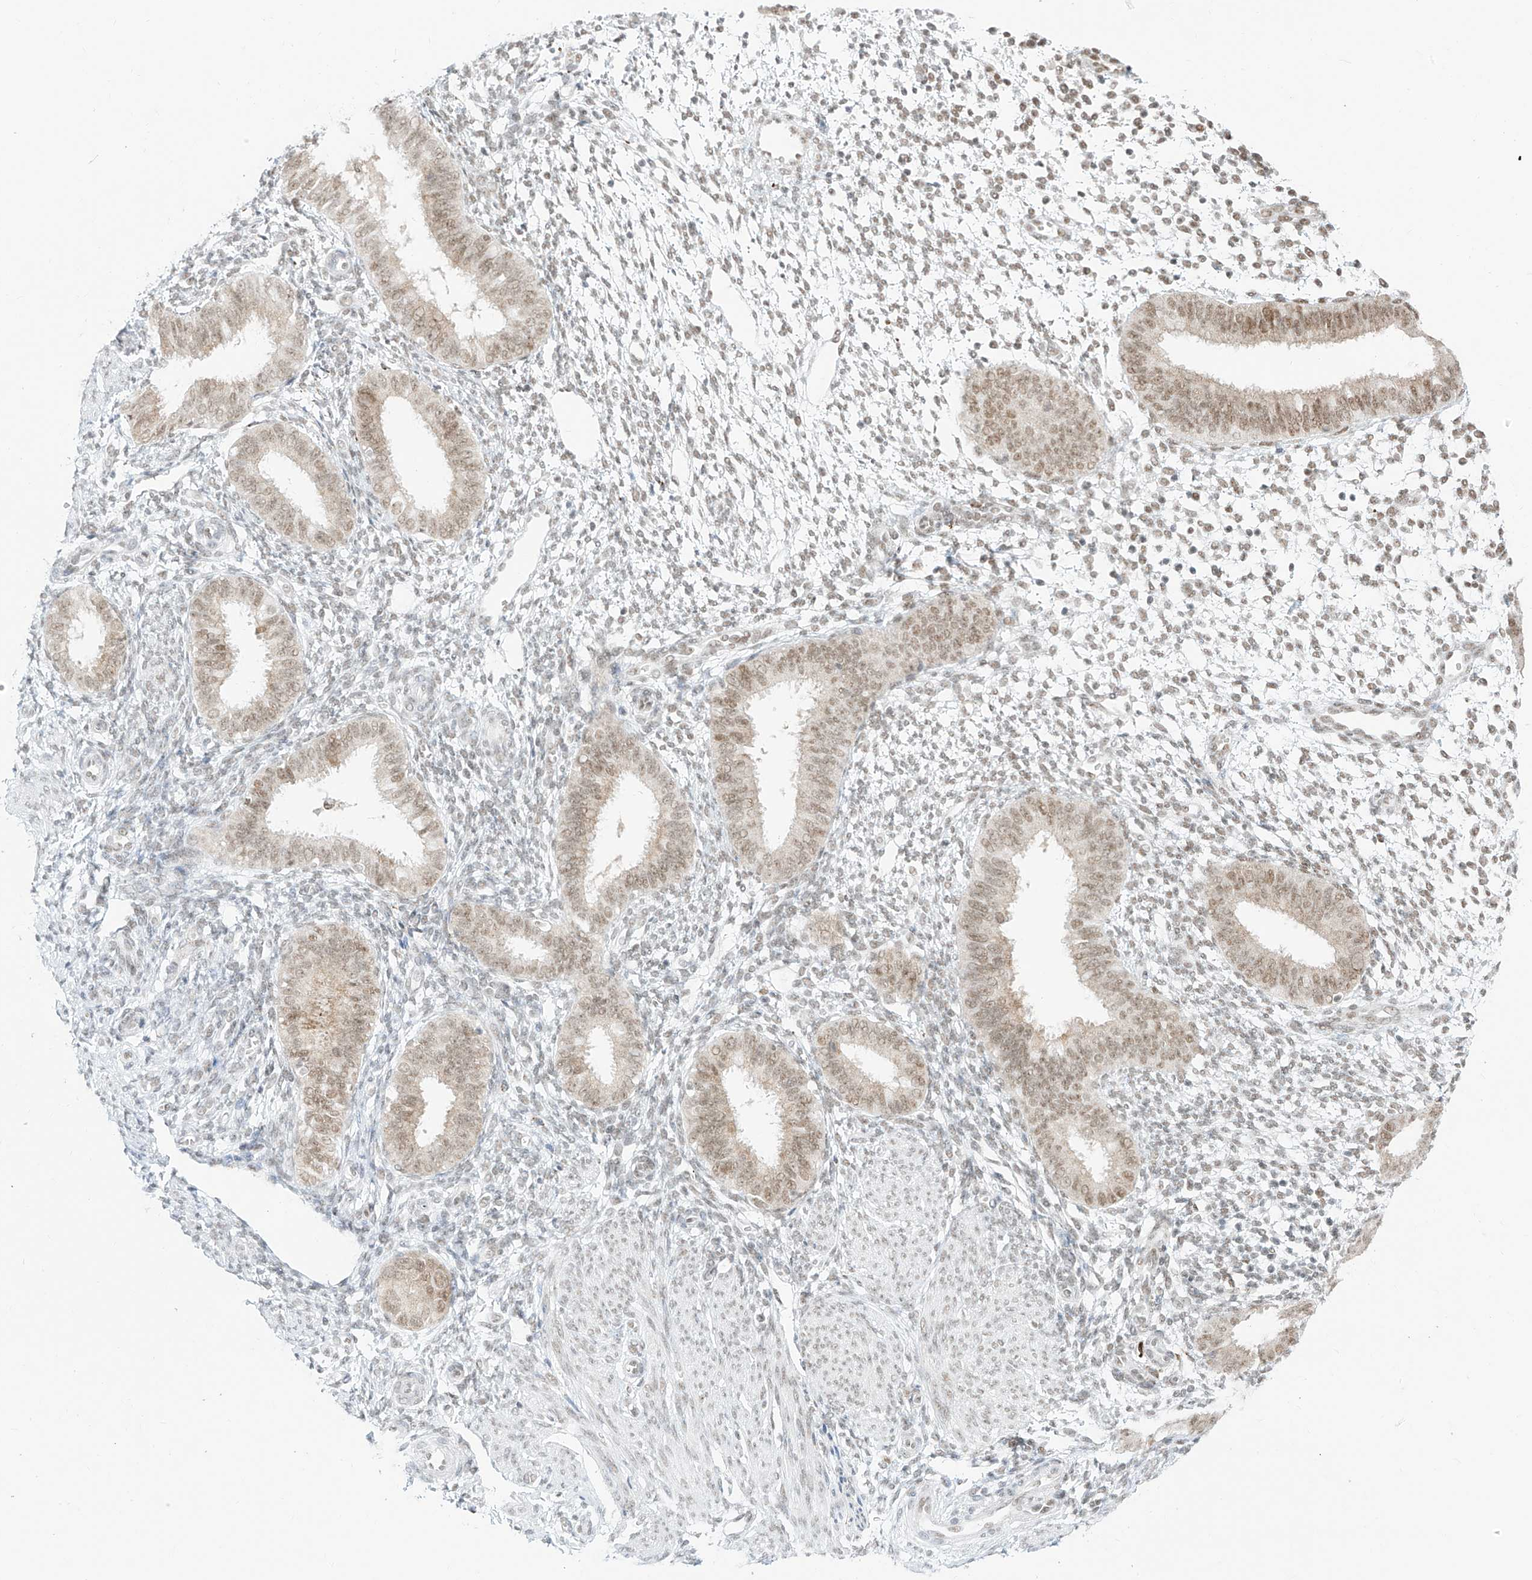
{"staining": {"intensity": "weak", "quantity": "25%-75%", "location": "nuclear"}, "tissue": "endometrium", "cell_type": "Cells in endometrial stroma", "image_type": "normal", "snomed": [{"axis": "morphology", "description": "Normal tissue, NOS"}, {"axis": "topography", "description": "Uterus"}, {"axis": "topography", "description": "Endometrium"}], "caption": "Protein staining displays weak nuclear positivity in approximately 25%-75% of cells in endometrial stroma in normal endometrium. The staining is performed using DAB (3,3'-diaminobenzidine) brown chromogen to label protein expression. The nuclei are counter-stained blue using hematoxylin.", "gene": "SUPT5H", "patient": {"sex": "female", "age": 48}}